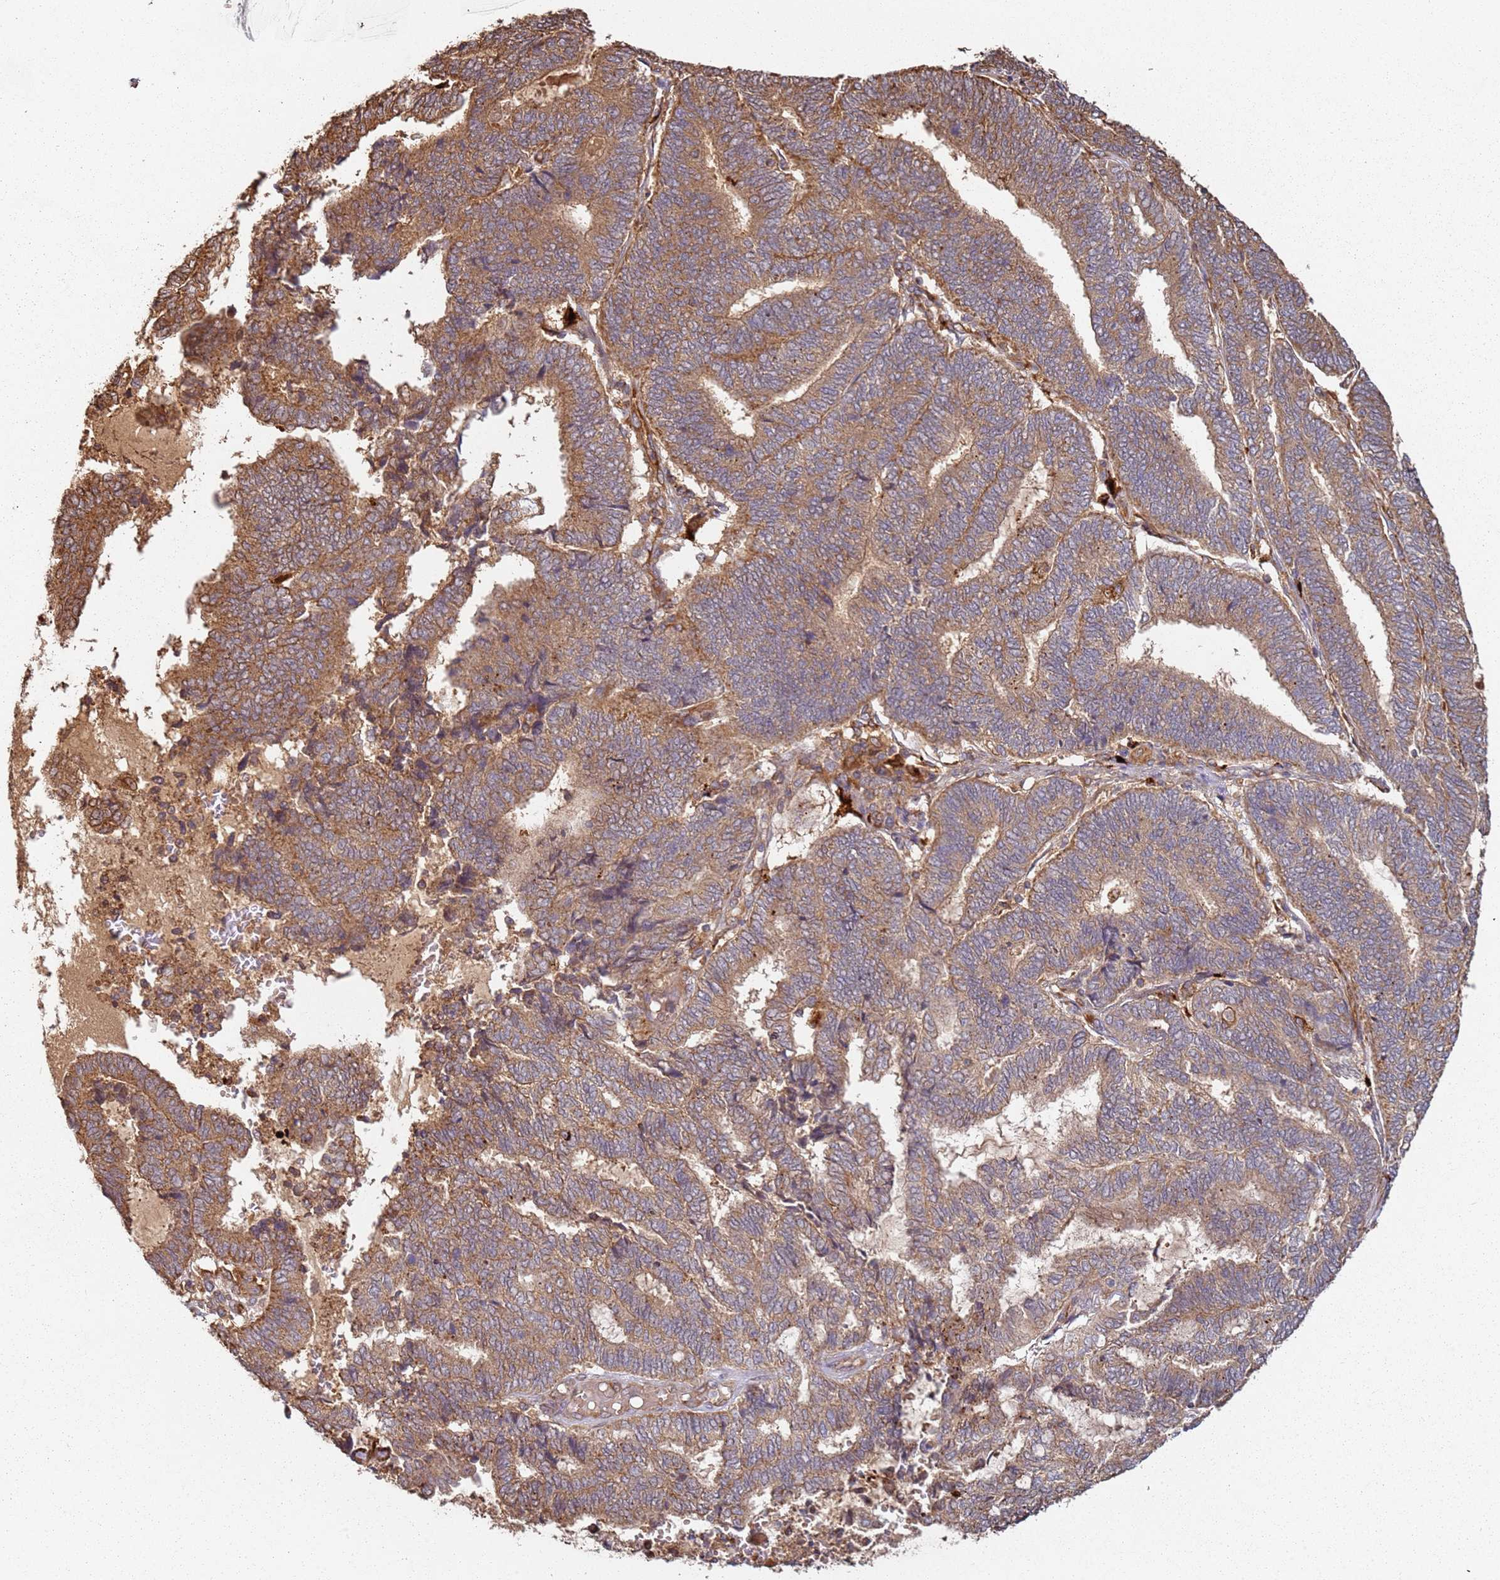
{"staining": {"intensity": "moderate", "quantity": ">75%", "location": "cytoplasmic/membranous"}, "tissue": "endometrial cancer", "cell_type": "Tumor cells", "image_type": "cancer", "snomed": [{"axis": "morphology", "description": "Adenocarcinoma, NOS"}, {"axis": "topography", "description": "Uterus"}, {"axis": "topography", "description": "Endometrium"}], "caption": "Moderate cytoplasmic/membranous positivity is identified in about >75% of tumor cells in endometrial adenocarcinoma.", "gene": "SCGB2B2", "patient": {"sex": "female", "age": 70}}